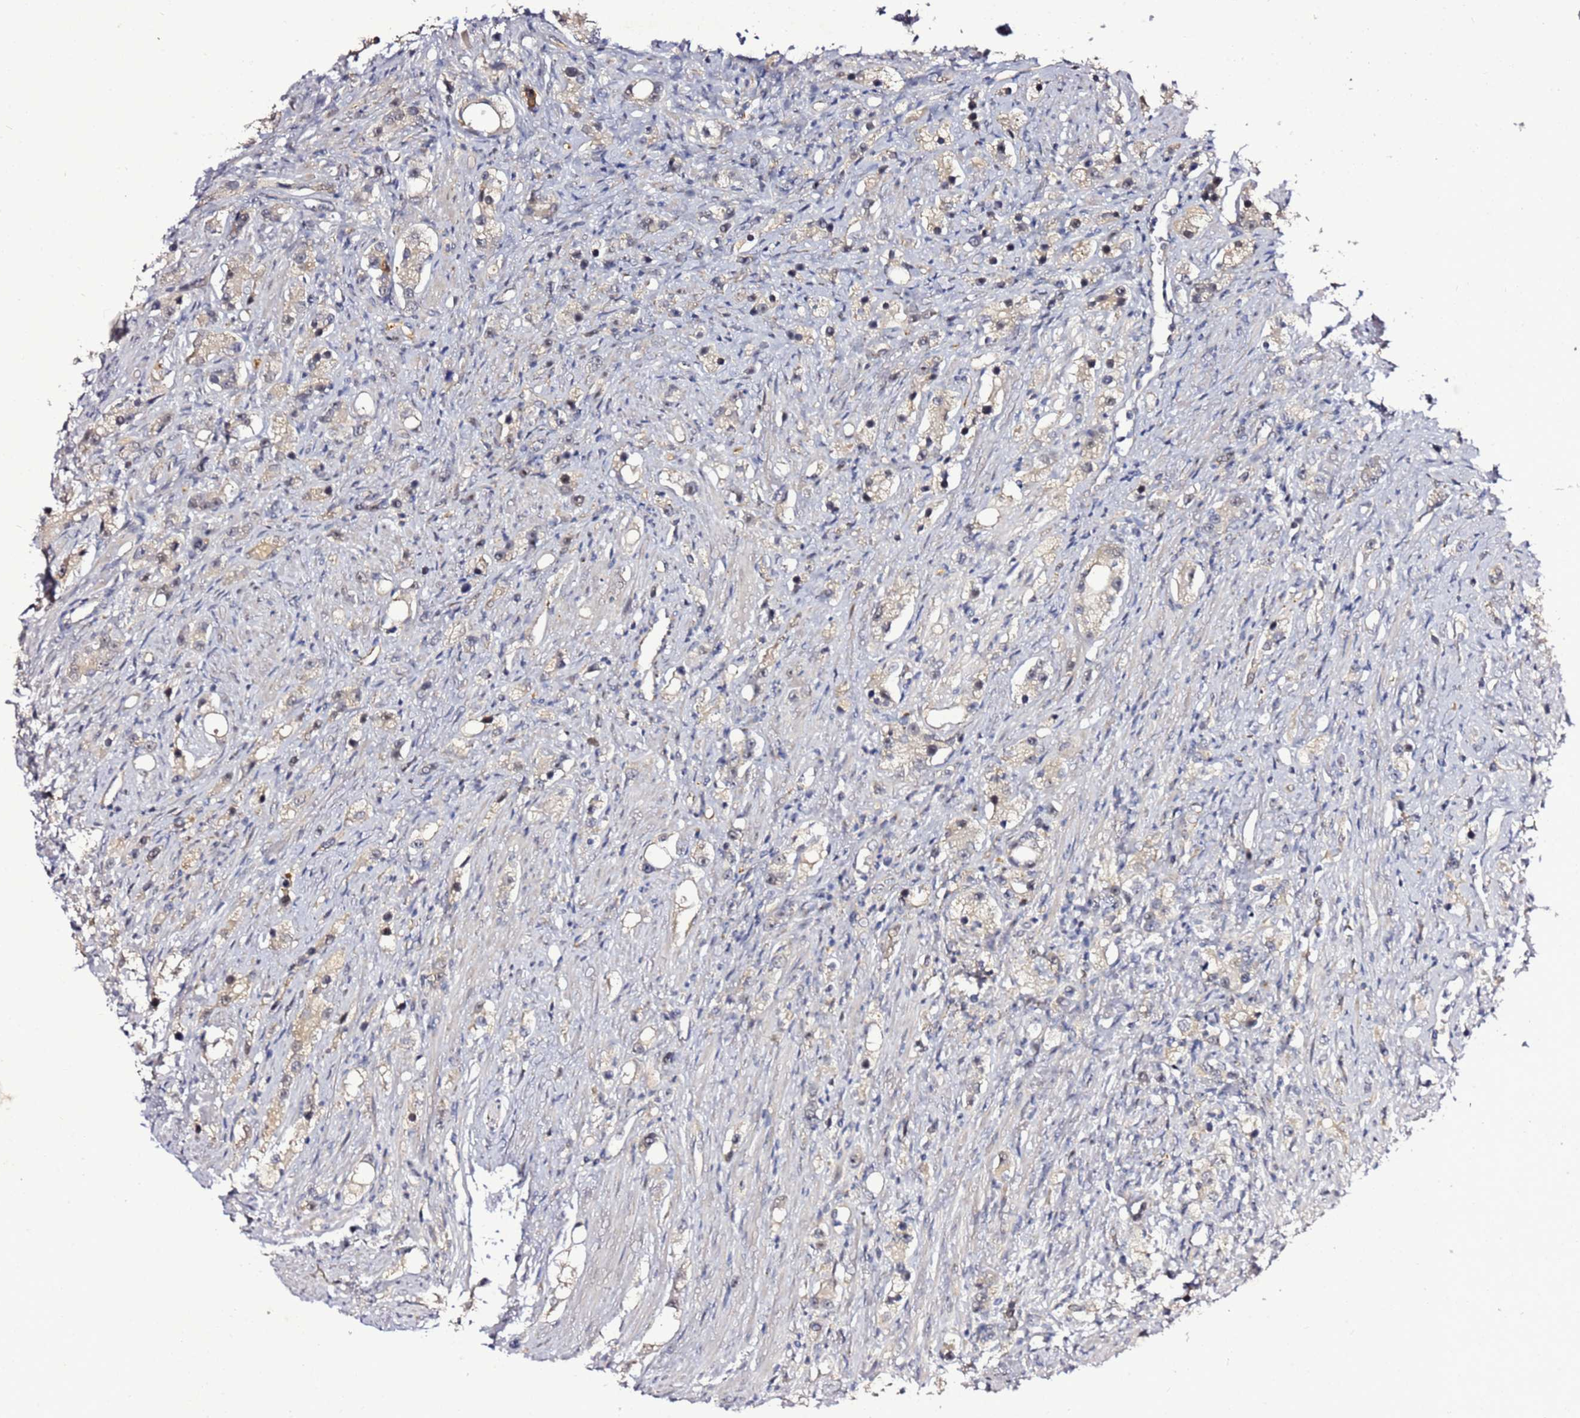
{"staining": {"intensity": "negative", "quantity": "none", "location": "none"}, "tissue": "prostate cancer", "cell_type": "Tumor cells", "image_type": "cancer", "snomed": [{"axis": "morphology", "description": "Adenocarcinoma, High grade"}, {"axis": "topography", "description": "Prostate"}], "caption": "Histopathology image shows no protein staining in tumor cells of adenocarcinoma (high-grade) (prostate) tissue.", "gene": "NOL8", "patient": {"sex": "male", "age": 63}}